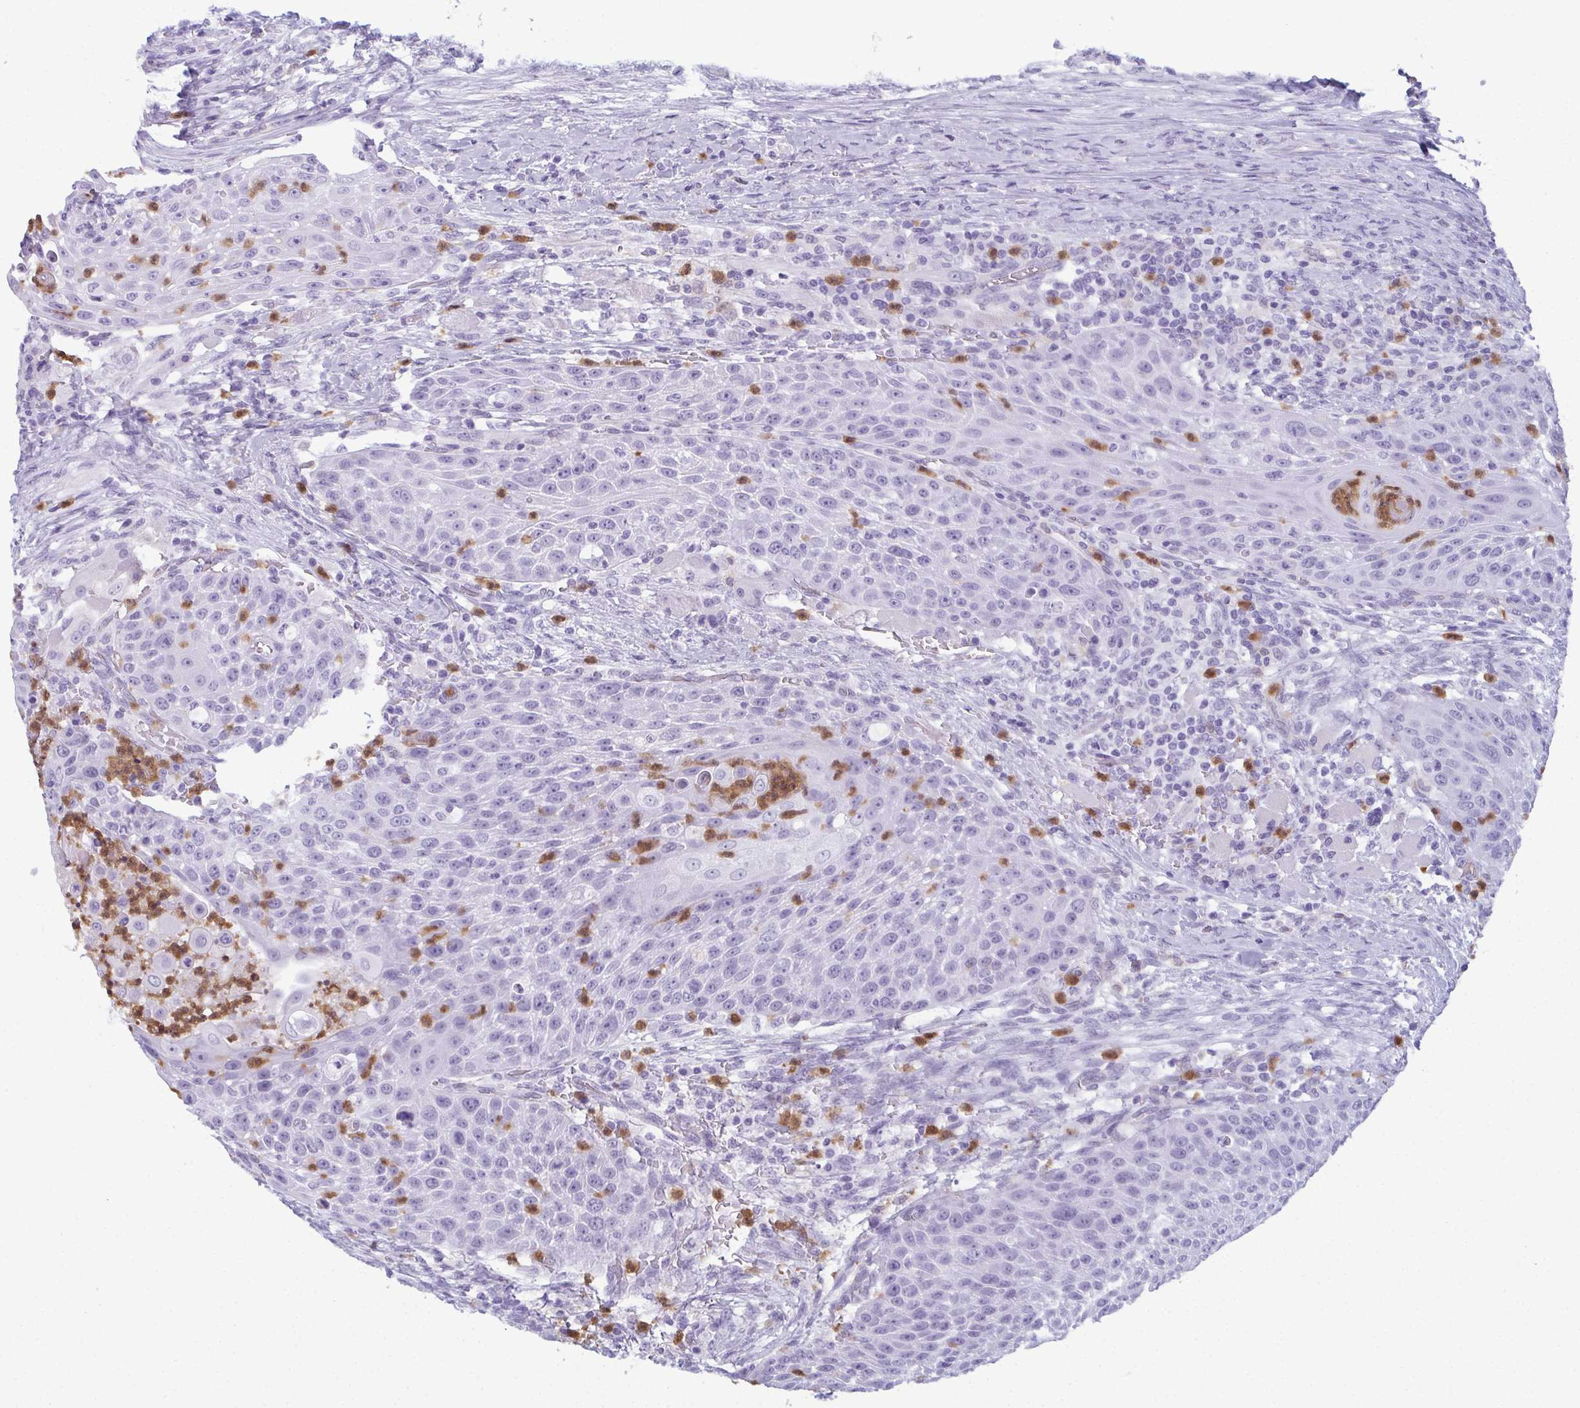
{"staining": {"intensity": "negative", "quantity": "none", "location": "none"}, "tissue": "head and neck cancer", "cell_type": "Tumor cells", "image_type": "cancer", "snomed": [{"axis": "morphology", "description": "Squamous cell carcinoma, NOS"}, {"axis": "topography", "description": "Head-Neck"}], "caption": "Squamous cell carcinoma (head and neck) was stained to show a protein in brown. There is no significant staining in tumor cells.", "gene": "CDA", "patient": {"sex": "male", "age": 69}}